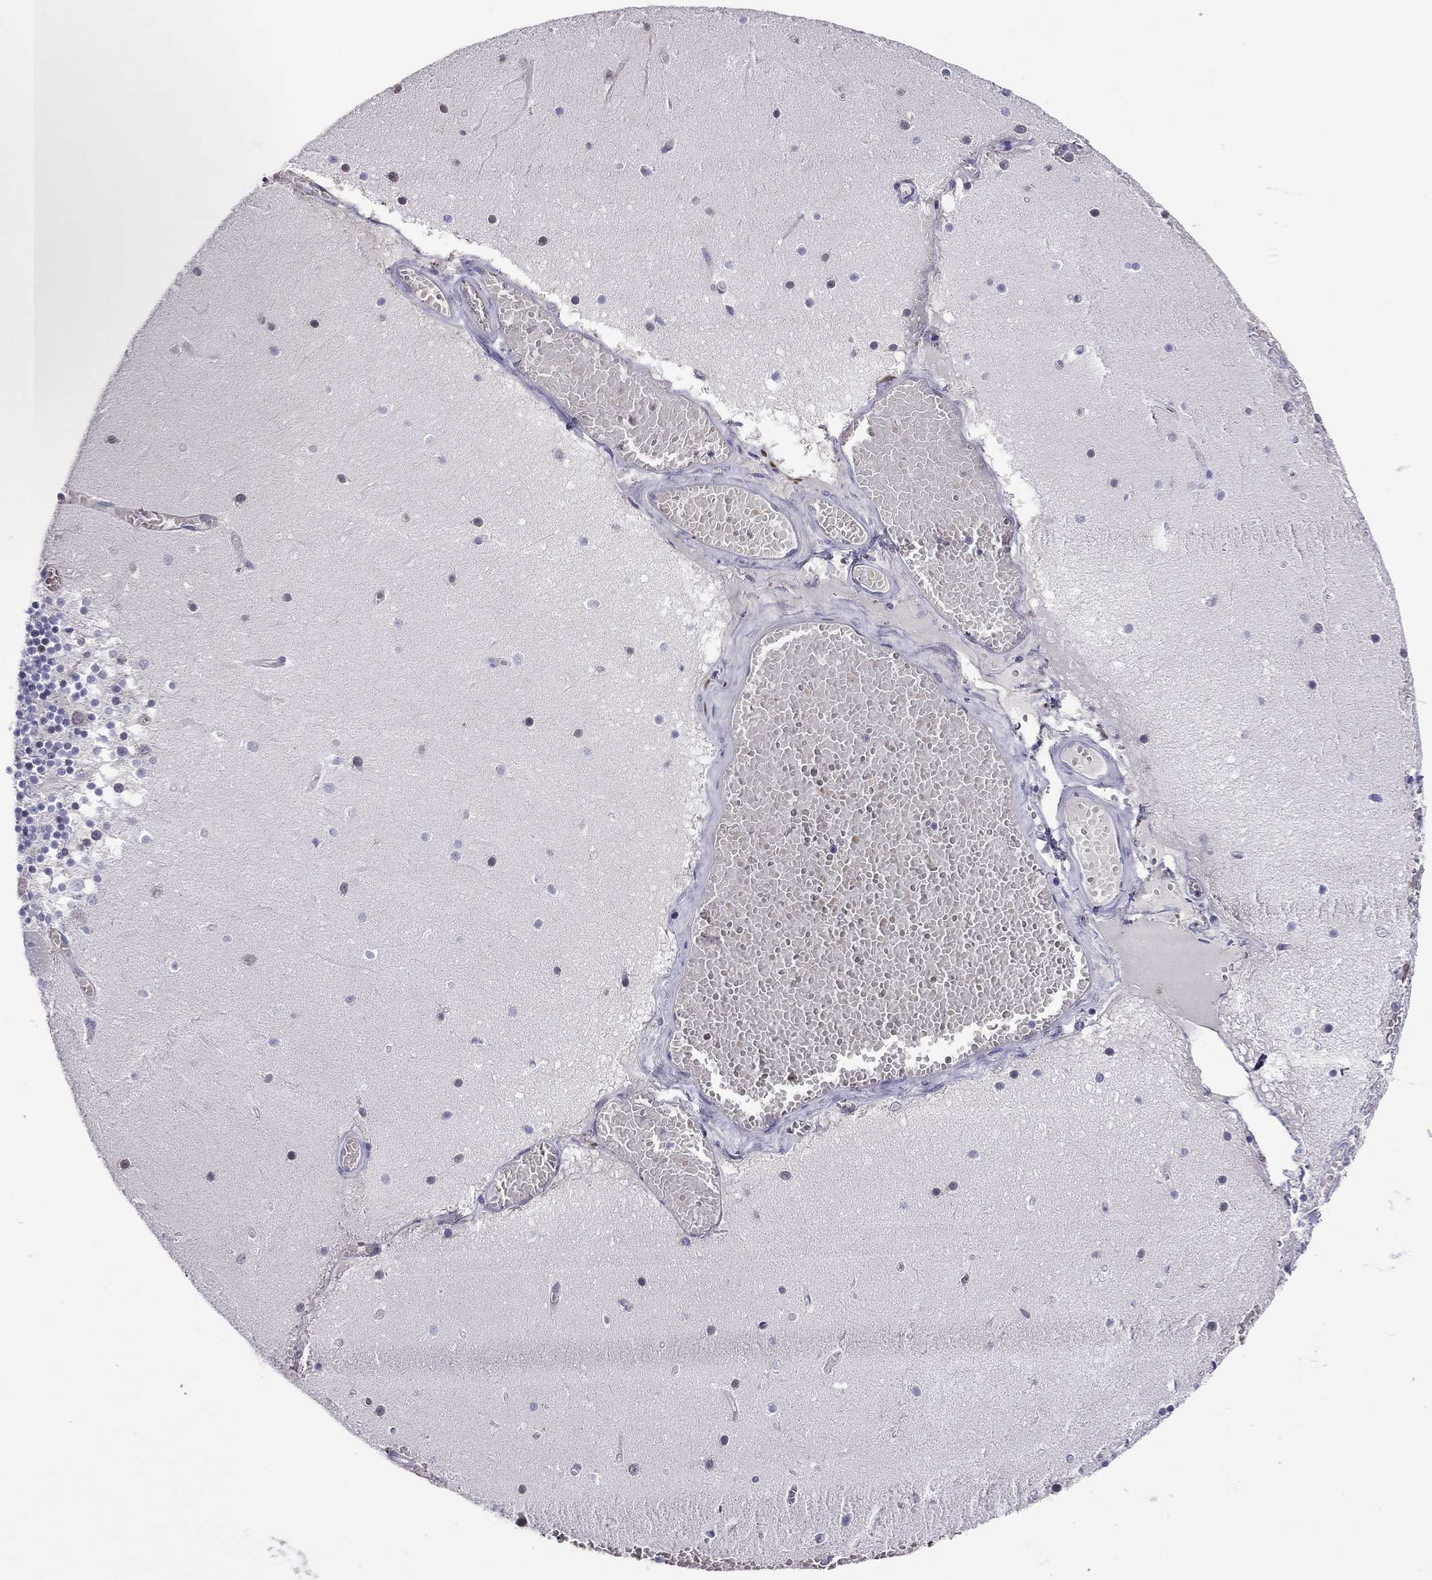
{"staining": {"intensity": "negative", "quantity": "none", "location": "none"}, "tissue": "cerebellum", "cell_type": "Cells in granular layer", "image_type": "normal", "snomed": [{"axis": "morphology", "description": "Normal tissue, NOS"}, {"axis": "topography", "description": "Cerebellum"}], "caption": "Cells in granular layer show no significant expression in benign cerebellum. Nuclei are stained in blue.", "gene": "PTPRN", "patient": {"sex": "female", "age": 28}}